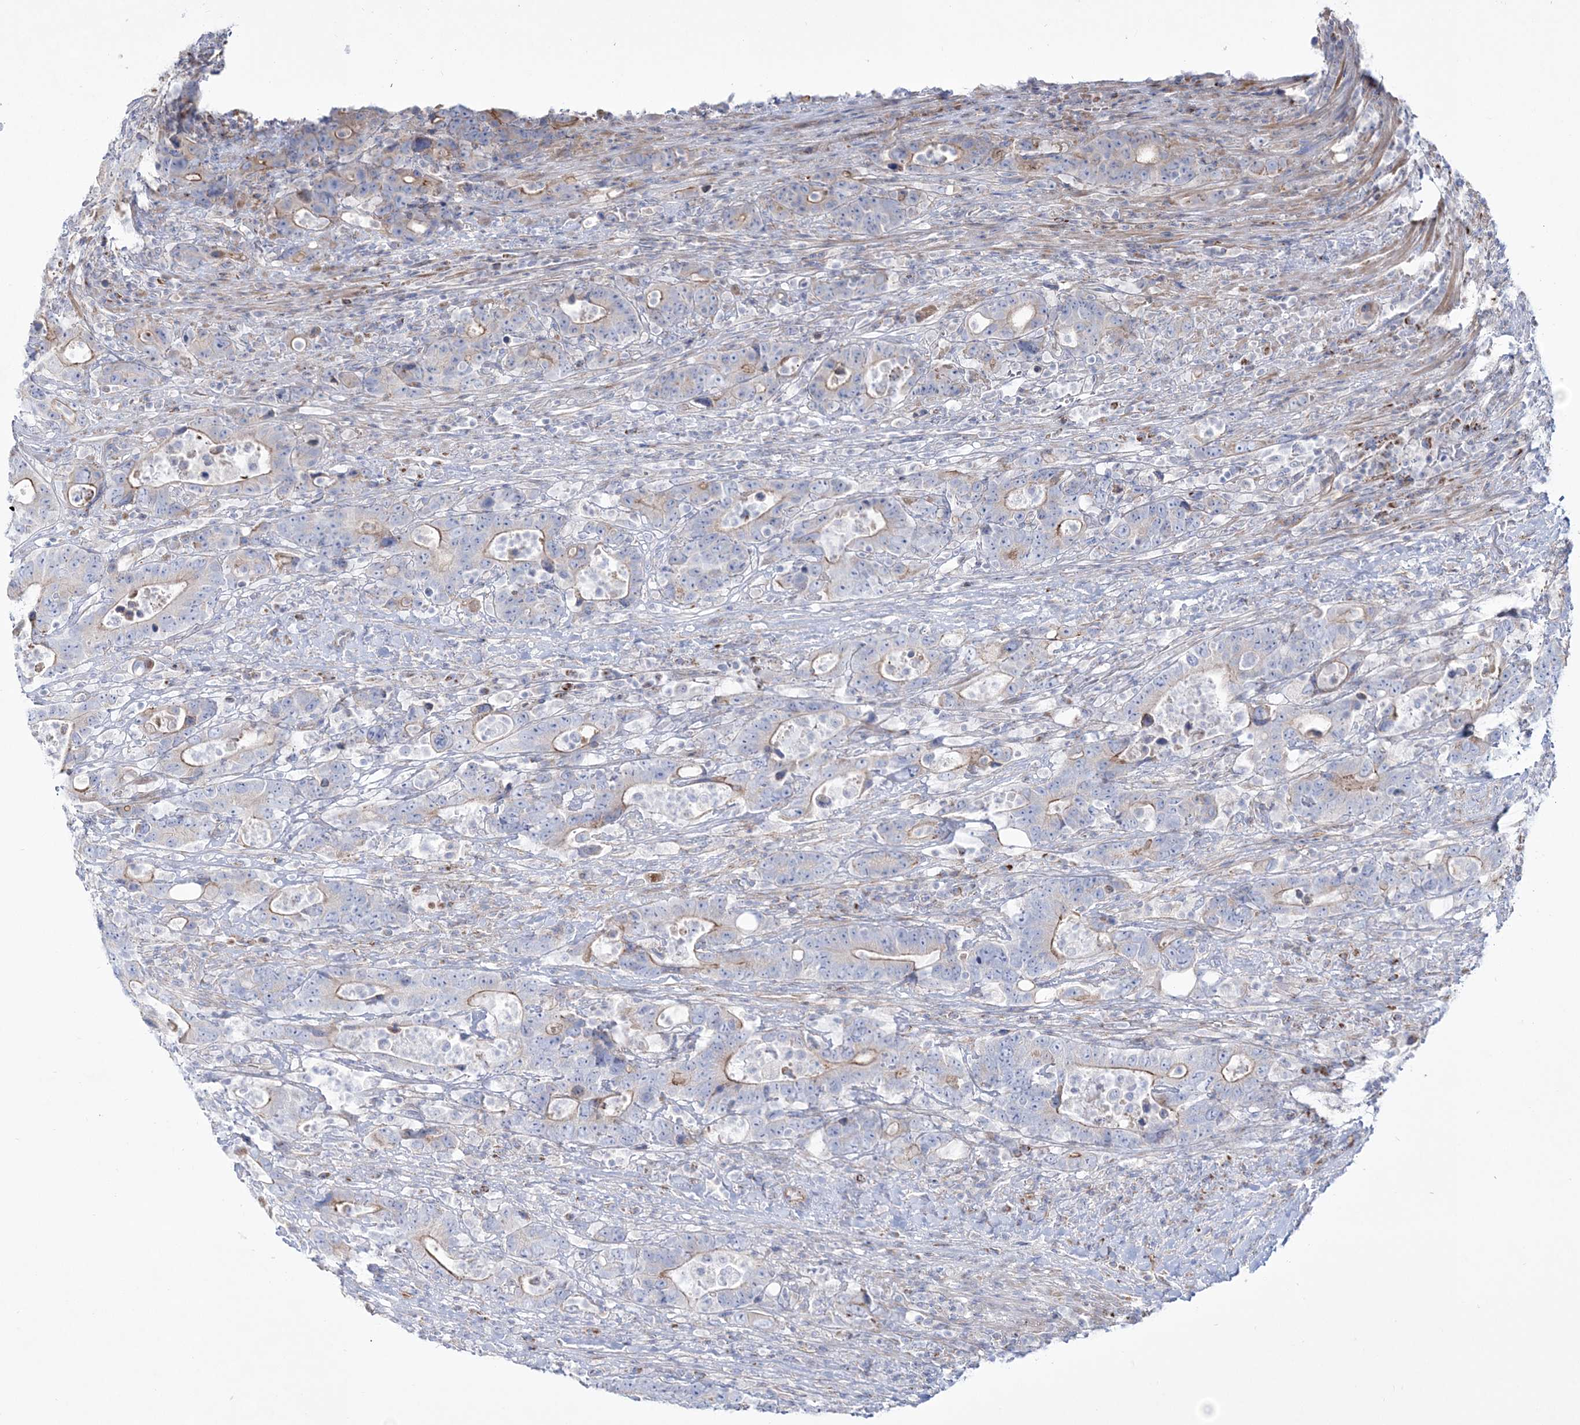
{"staining": {"intensity": "moderate", "quantity": "<25%", "location": "cytoplasmic/membranous"}, "tissue": "colorectal cancer", "cell_type": "Tumor cells", "image_type": "cancer", "snomed": [{"axis": "morphology", "description": "Adenocarcinoma, NOS"}, {"axis": "topography", "description": "Colon"}], "caption": "Moderate cytoplasmic/membranous staining is present in approximately <25% of tumor cells in adenocarcinoma (colorectal).", "gene": "RICTOR", "patient": {"sex": "female", "age": 75}}